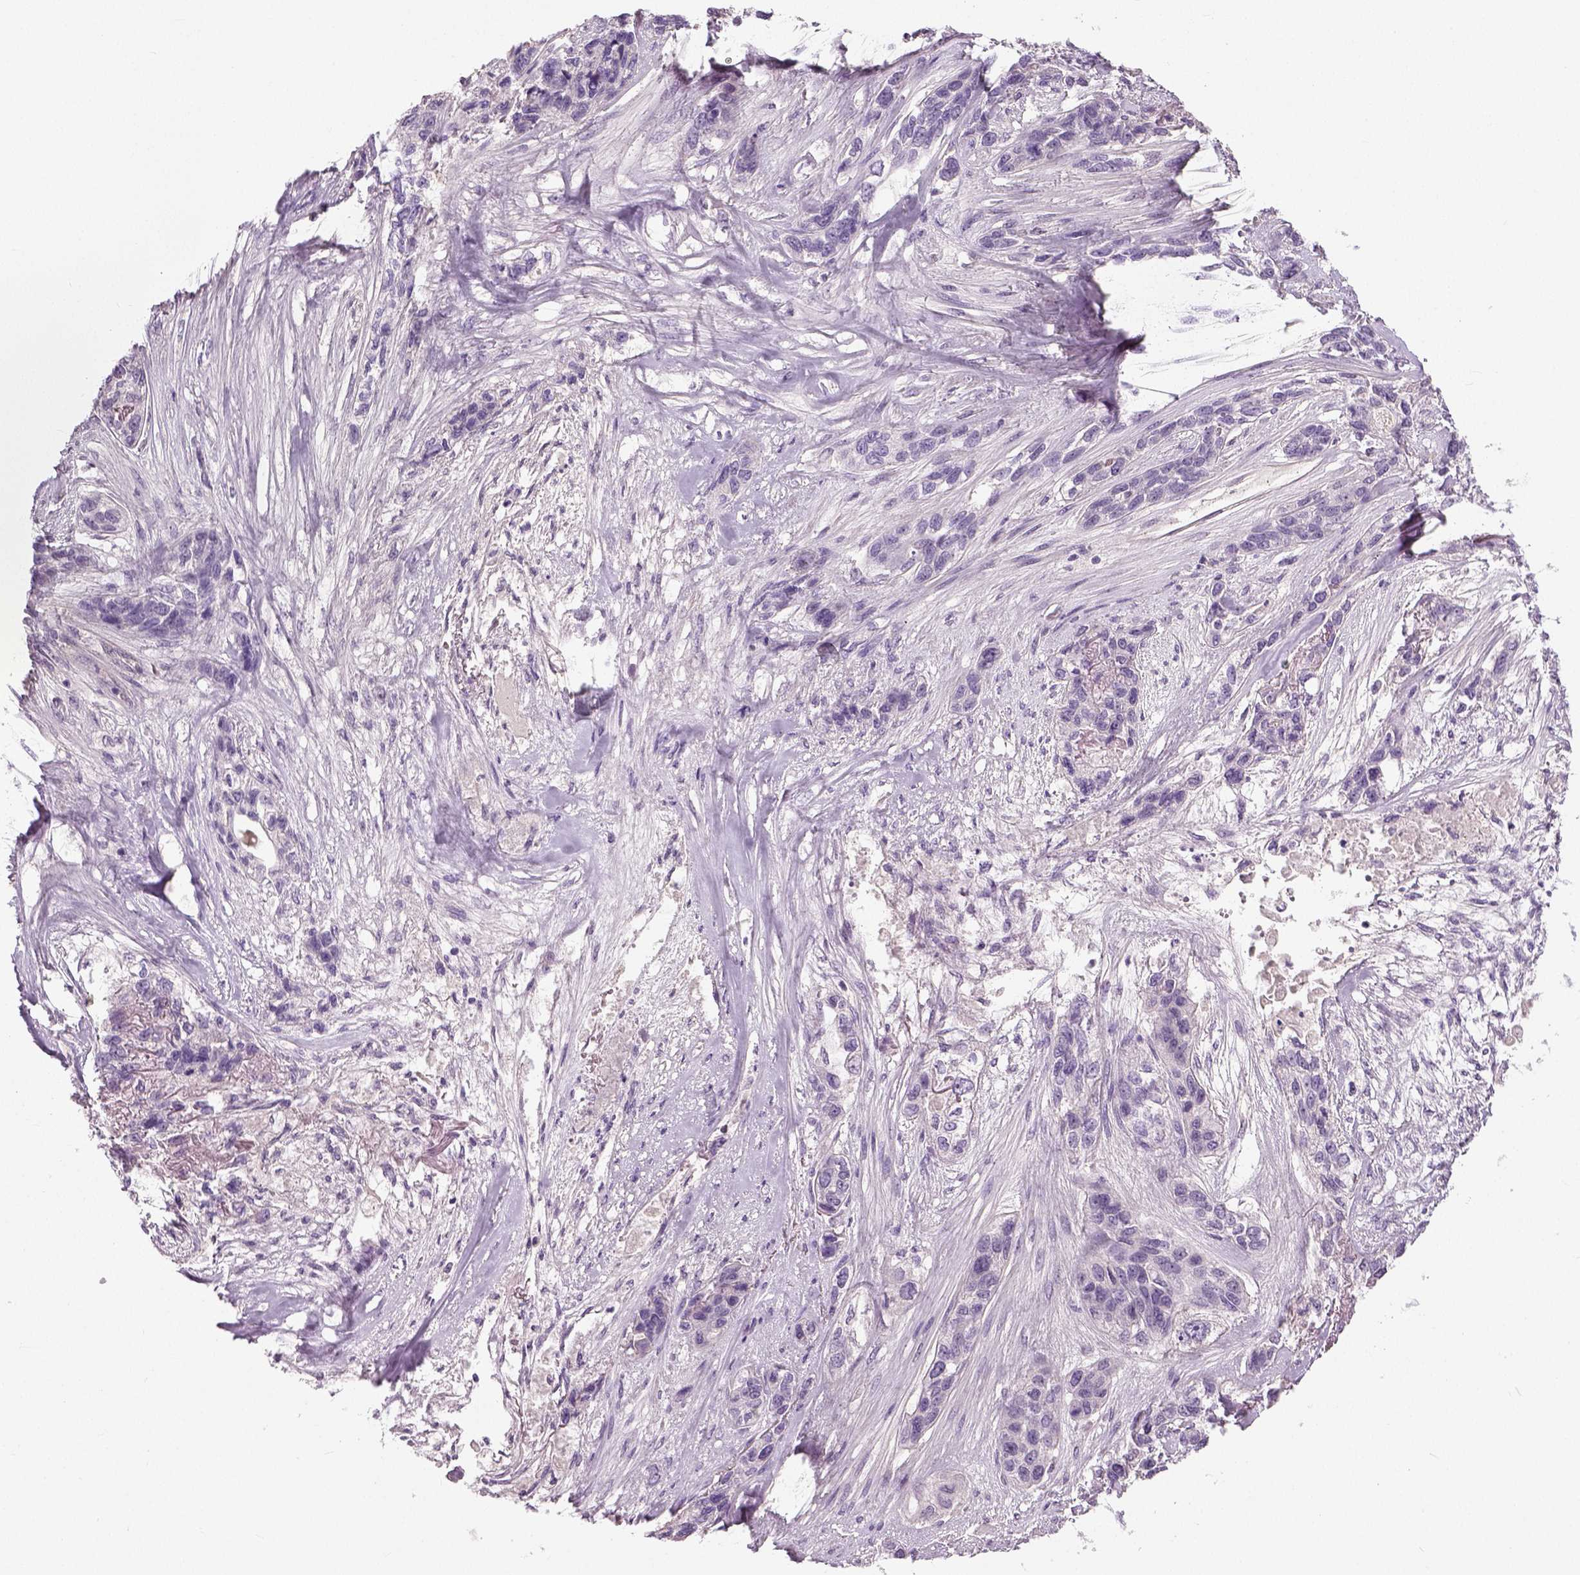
{"staining": {"intensity": "negative", "quantity": "none", "location": "none"}, "tissue": "lung cancer", "cell_type": "Tumor cells", "image_type": "cancer", "snomed": [{"axis": "morphology", "description": "Squamous cell carcinoma, NOS"}, {"axis": "topography", "description": "Lung"}], "caption": "Micrograph shows no significant protein expression in tumor cells of lung cancer (squamous cell carcinoma).", "gene": "NECAB1", "patient": {"sex": "female", "age": 70}}